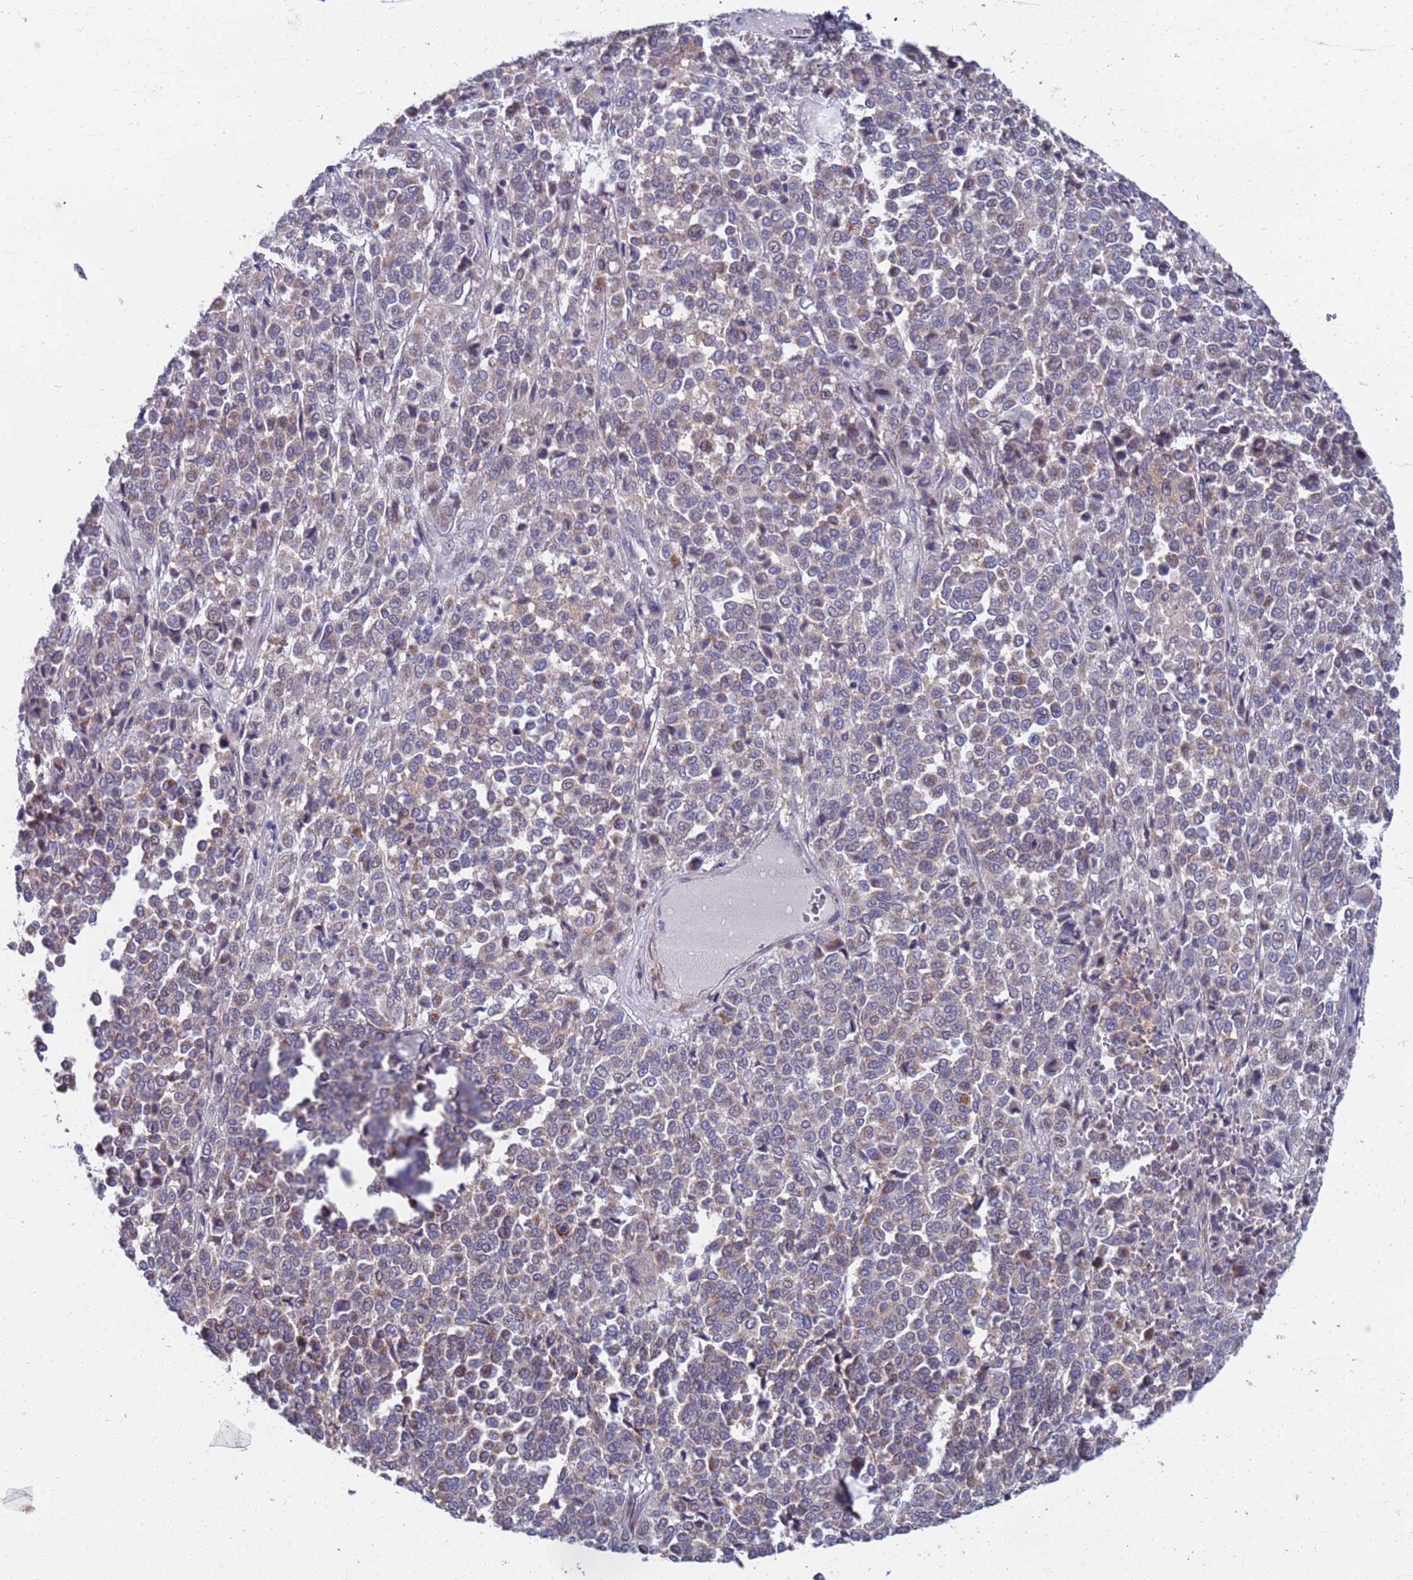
{"staining": {"intensity": "weak", "quantity": "<25%", "location": "cytoplasmic/membranous"}, "tissue": "melanoma", "cell_type": "Tumor cells", "image_type": "cancer", "snomed": [{"axis": "morphology", "description": "Malignant melanoma, Metastatic site"}, {"axis": "topography", "description": "Pancreas"}], "caption": "This is an immunohistochemistry photomicrograph of human malignant melanoma (metastatic site). There is no expression in tumor cells.", "gene": "ENOSF1", "patient": {"sex": "female", "age": 30}}